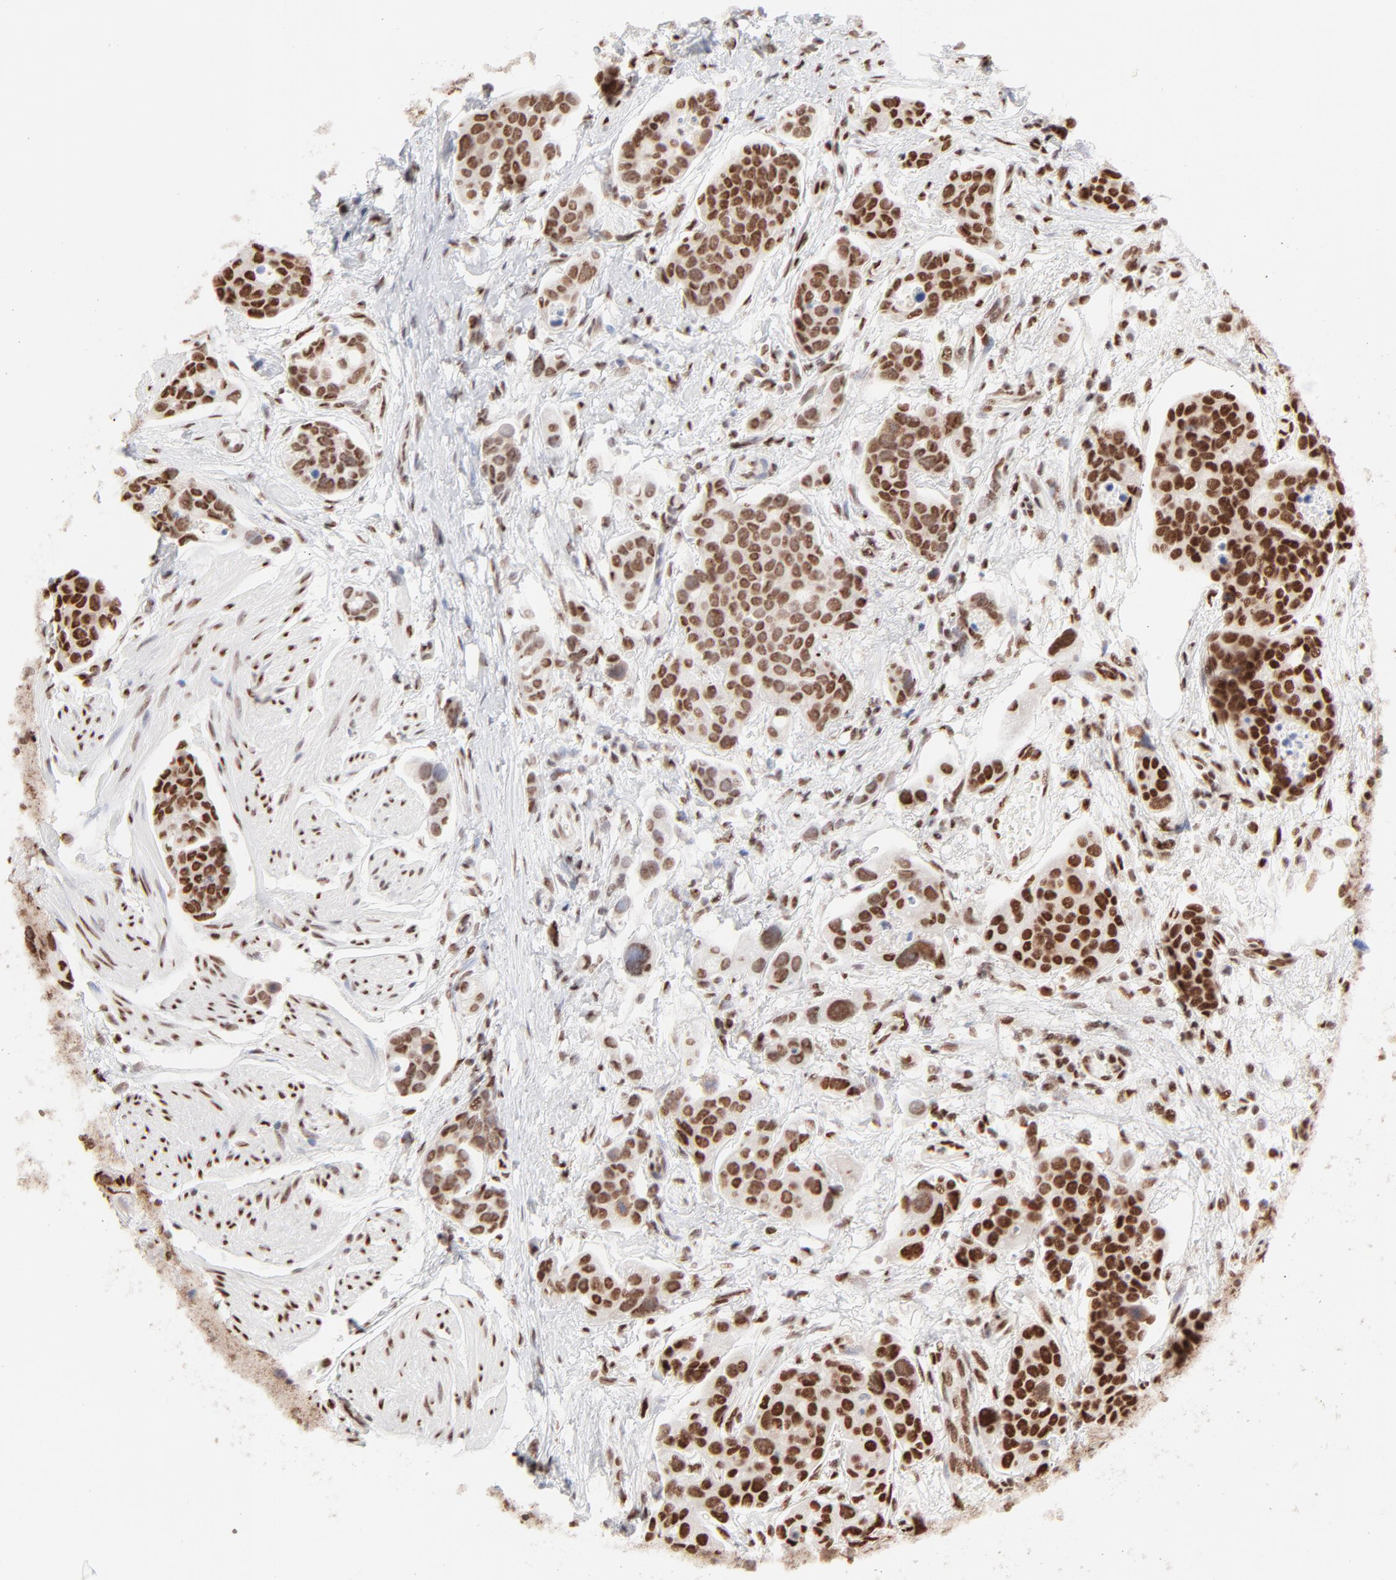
{"staining": {"intensity": "strong", "quantity": ">75%", "location": "nuclear"}, "tissue": "urothelial cancer", "cell_type": "Tumor cells", "image_type": "cancer", "snomed": [{"axis": "morphology", "description": "Urothelial carcinoma, High grade"}, {"axis": "topography", "description": "Urinary bladder"}], "caption": "A histopathology image showing strong nuclear positivity in approximately >75% of tumor cells in urothelial cancer, as visualized by brown immunohistochemical staining.", "gene": "TARDBP", "patient": {"sex": "male", "age": 78}}